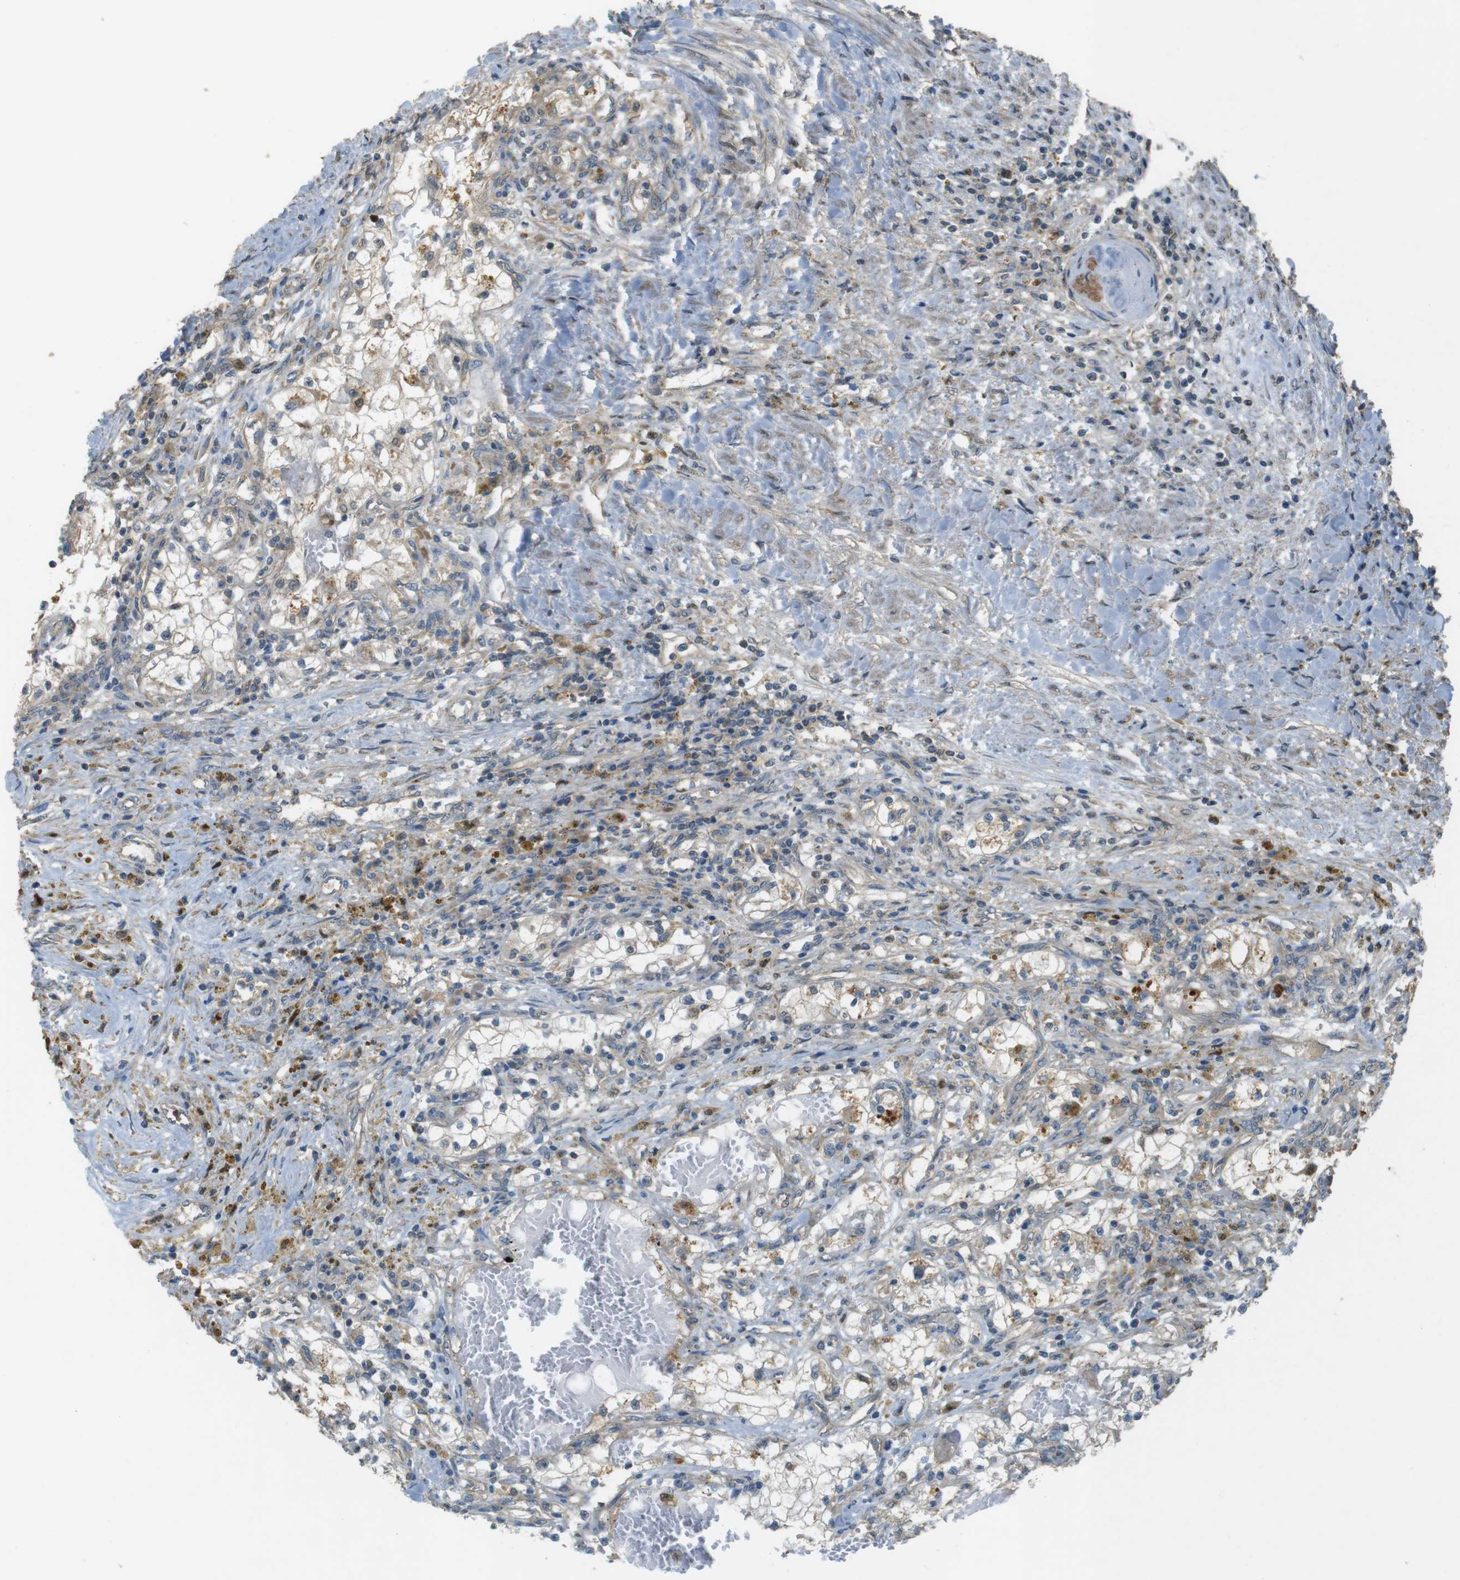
{"staining": {"intensity": "weak", "quantity": "25%-75%", "location": "cytoplasmic/membranous"}, "tissue": "renal cancer", "cell_type": "Tumor cells", "image_type": "cancer", "snomed": [{"axis": "morphology", "description": "Adenocarcinoma, NOS"}, {"axis": "topography", "description": "Kidney"}], "caption": "Immunohistochemical staining of human renal cancer displays low levels of weak cytoplasmic/membranous expression in about 25%-75% of tumor cells. The staining was performed using DAB to visualize the protein expression in brown, while the nuclei were stained in blue with hematoxylin (Magnification: 20x).", "gene": "ZDHHC20", "patient": {"sex": "male", "age": 68}}